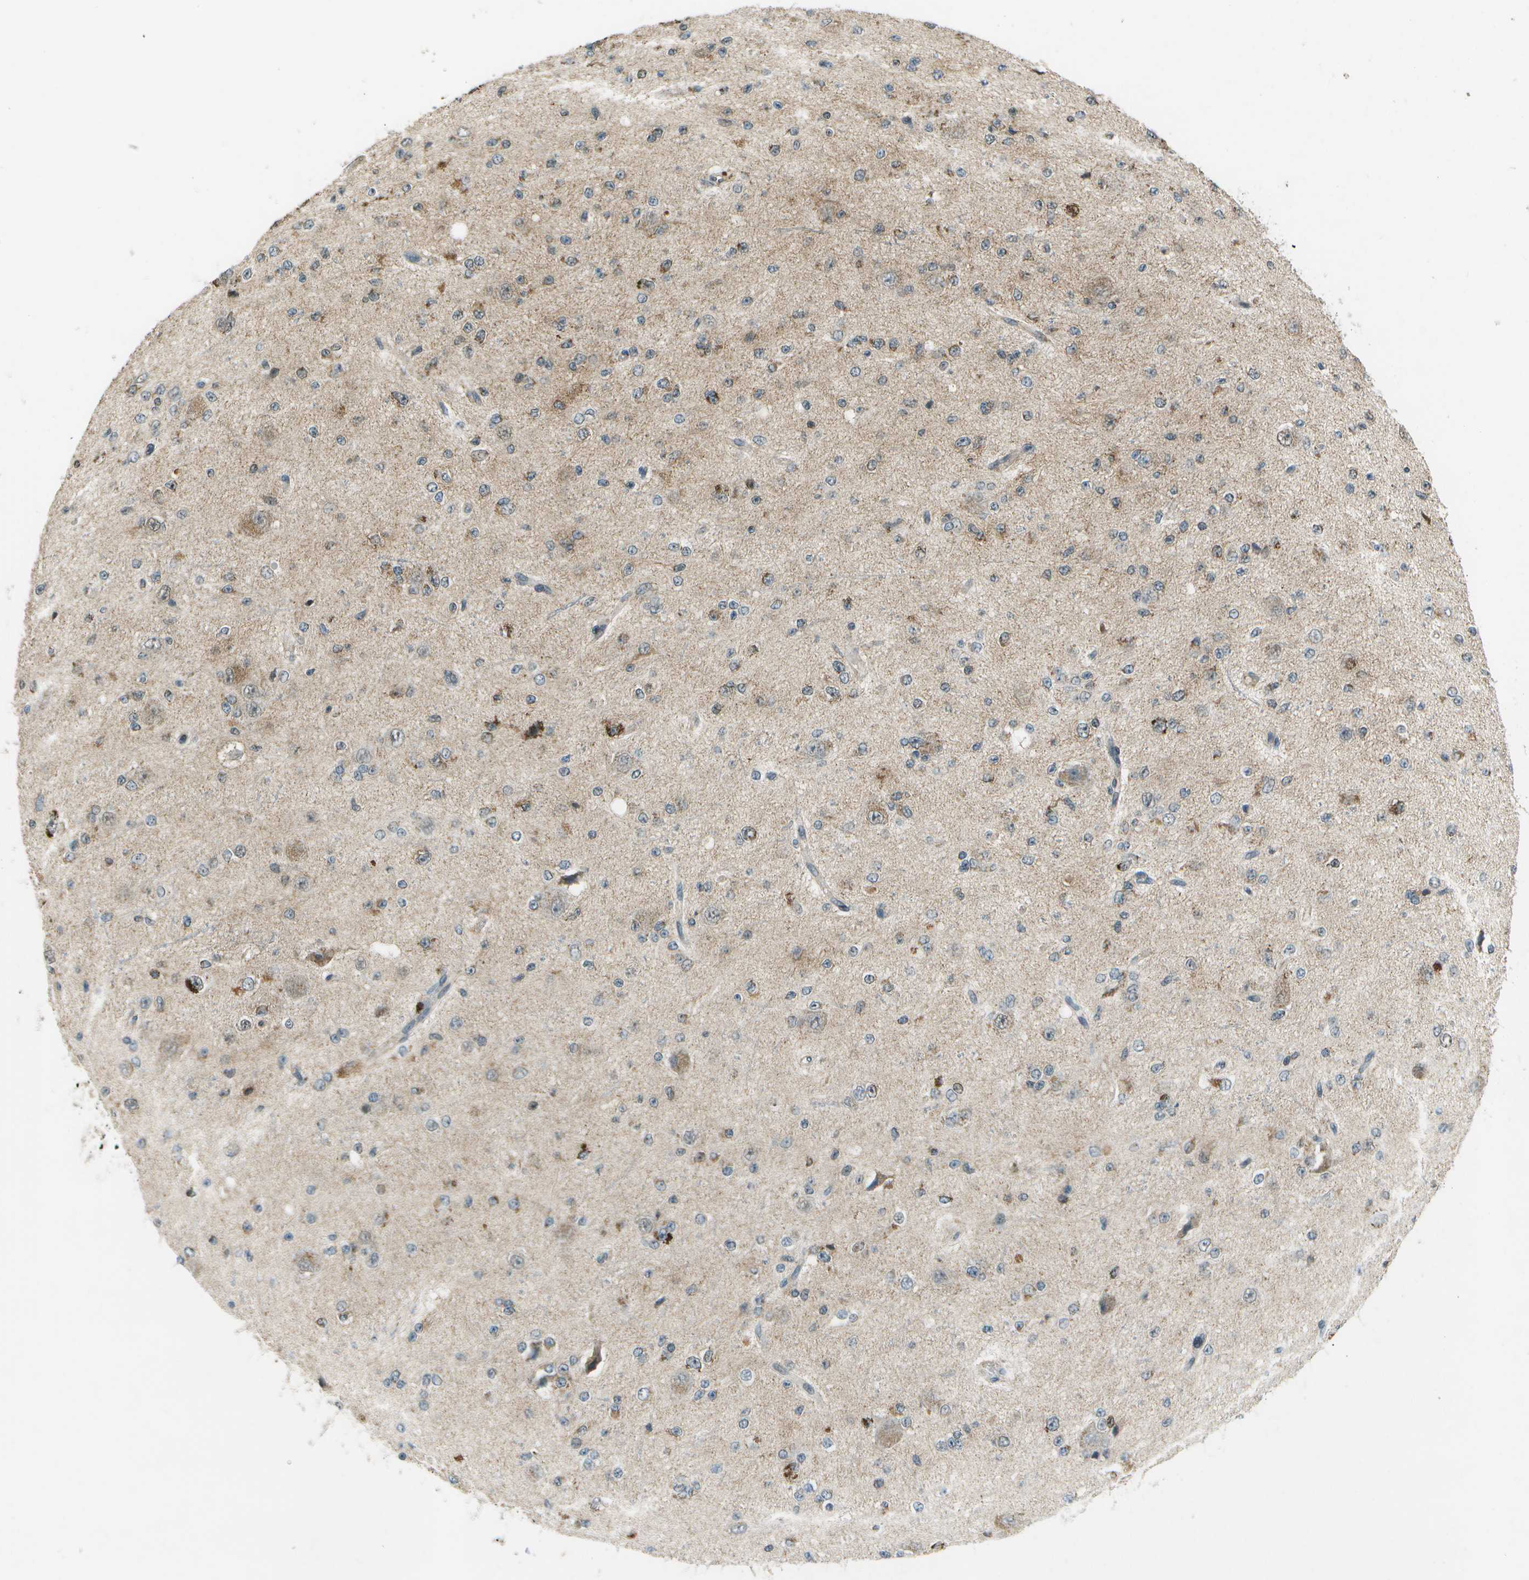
{"staining": {"intensity": "weak", "quantity": "<25%", "location": "cytoplasmic/membranous"}, "tissue": "glioma", "cell_type": "Tumor cells", "image_type": "cancer", "snomed": [{"axis": "morphology", "description": "Glioma, malignant, High grade"}, {"axis": "topography", "description": "pancreas cauda"}], "caption": "The histopathology image exhibits no staining of tumor cells in high-grade glioma (malignant).", "gene": "EIF2AK1", "patient": {"sex": "male", "age": 60}}